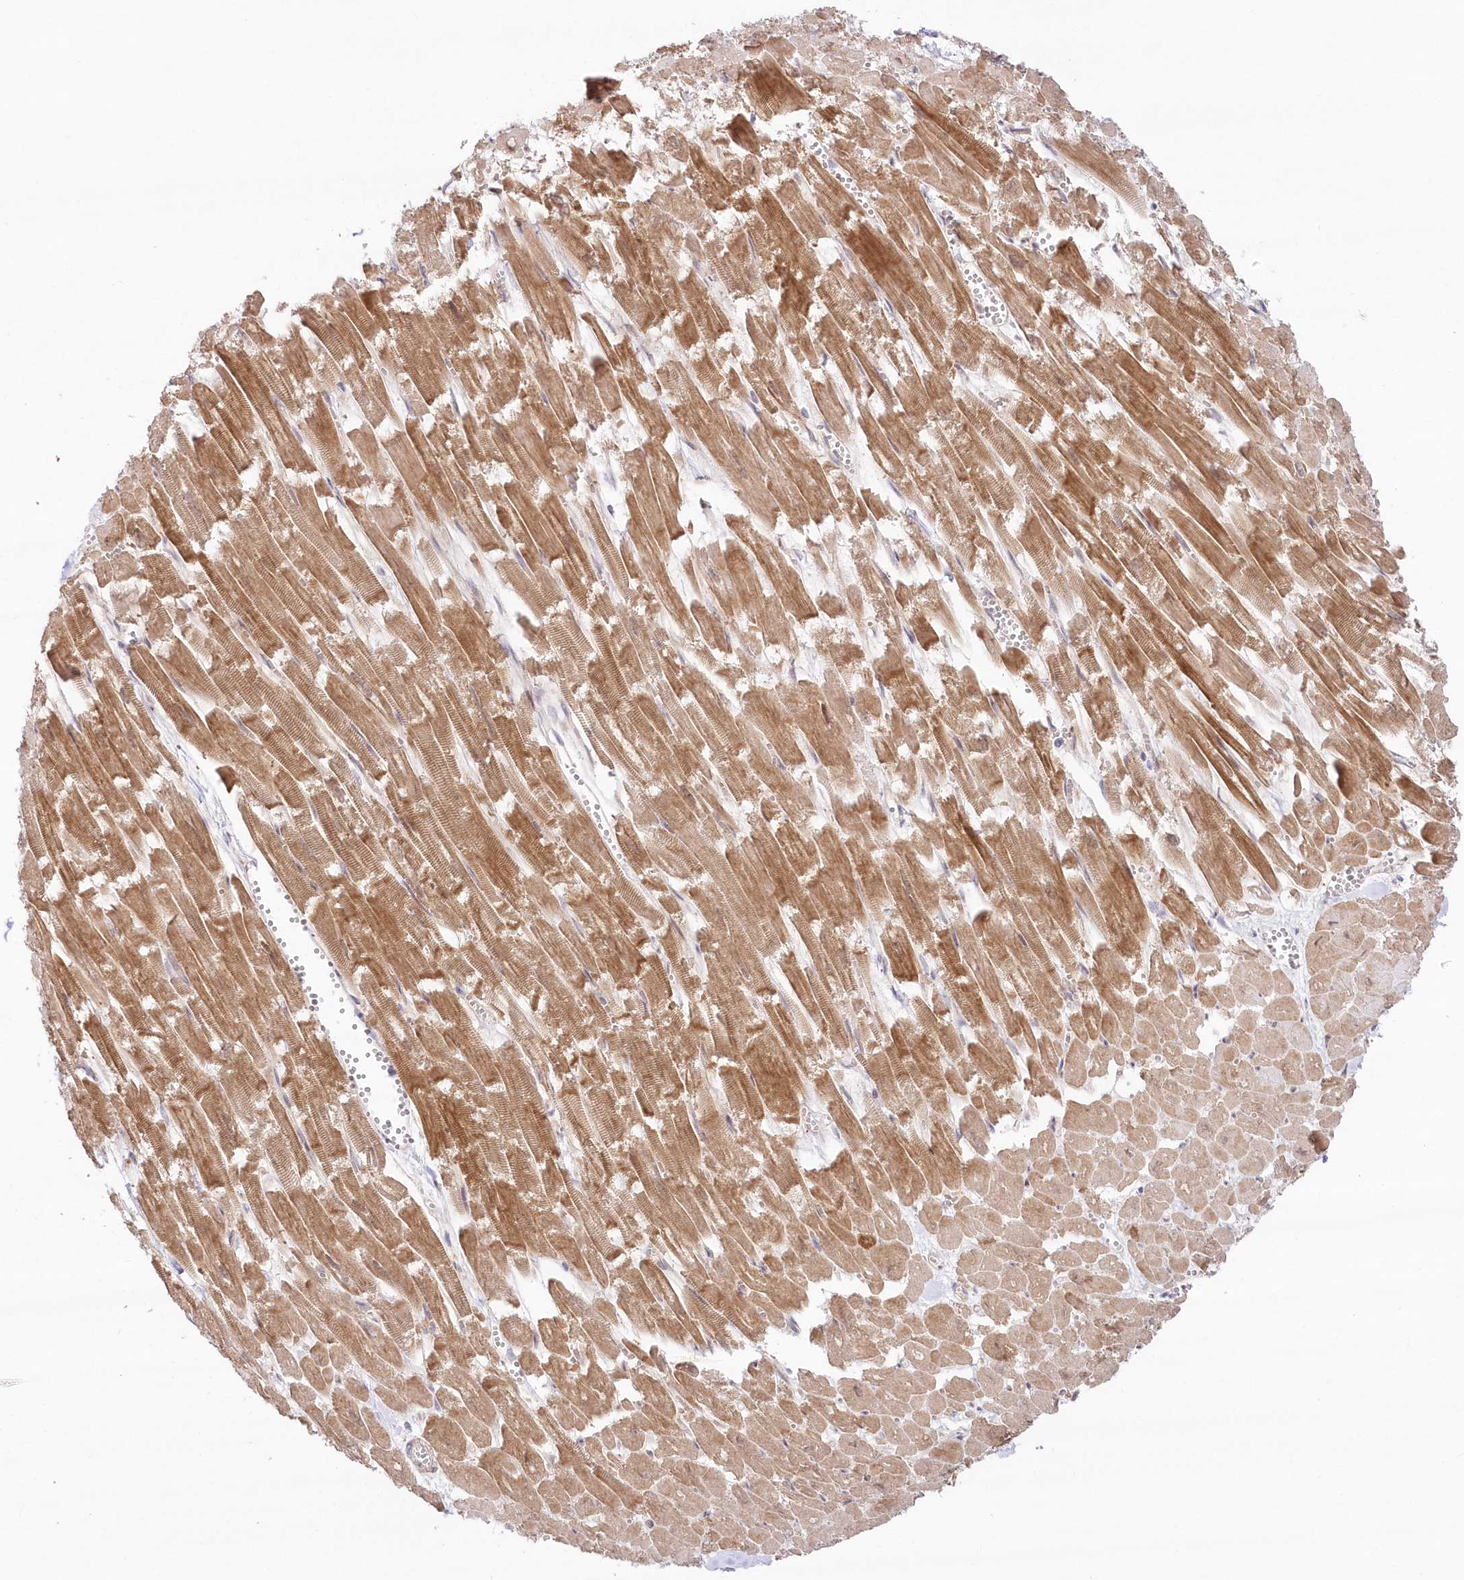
{"staining": {"intensity": "moderate", "quantity": "25%-75%", "location": "cytoplasmic/membranous"}, "tissue": "heart muscle", "cell_type": "Cardiomyocytes", "image_type": "normal", "snomed": [{"axis": "morphology", "description": "Normal tissue, NOS"}, {"axis": "topography", "description": "Heart"}], "caption": "IHC staining of benign heart muscle, which demonstrates medium levels of moderate cytoplasmic/membranous staining in approximately 25%-75% of cardiomyocytes indicating moderate cytoplasmic/membranous protein expression. The staining was performed using DAB (brown) for protein detection and nuclei were counterstained in hematoxylin (blue).", "gene": "GBE1", "patient": {"sex": "male", "age": 54}}